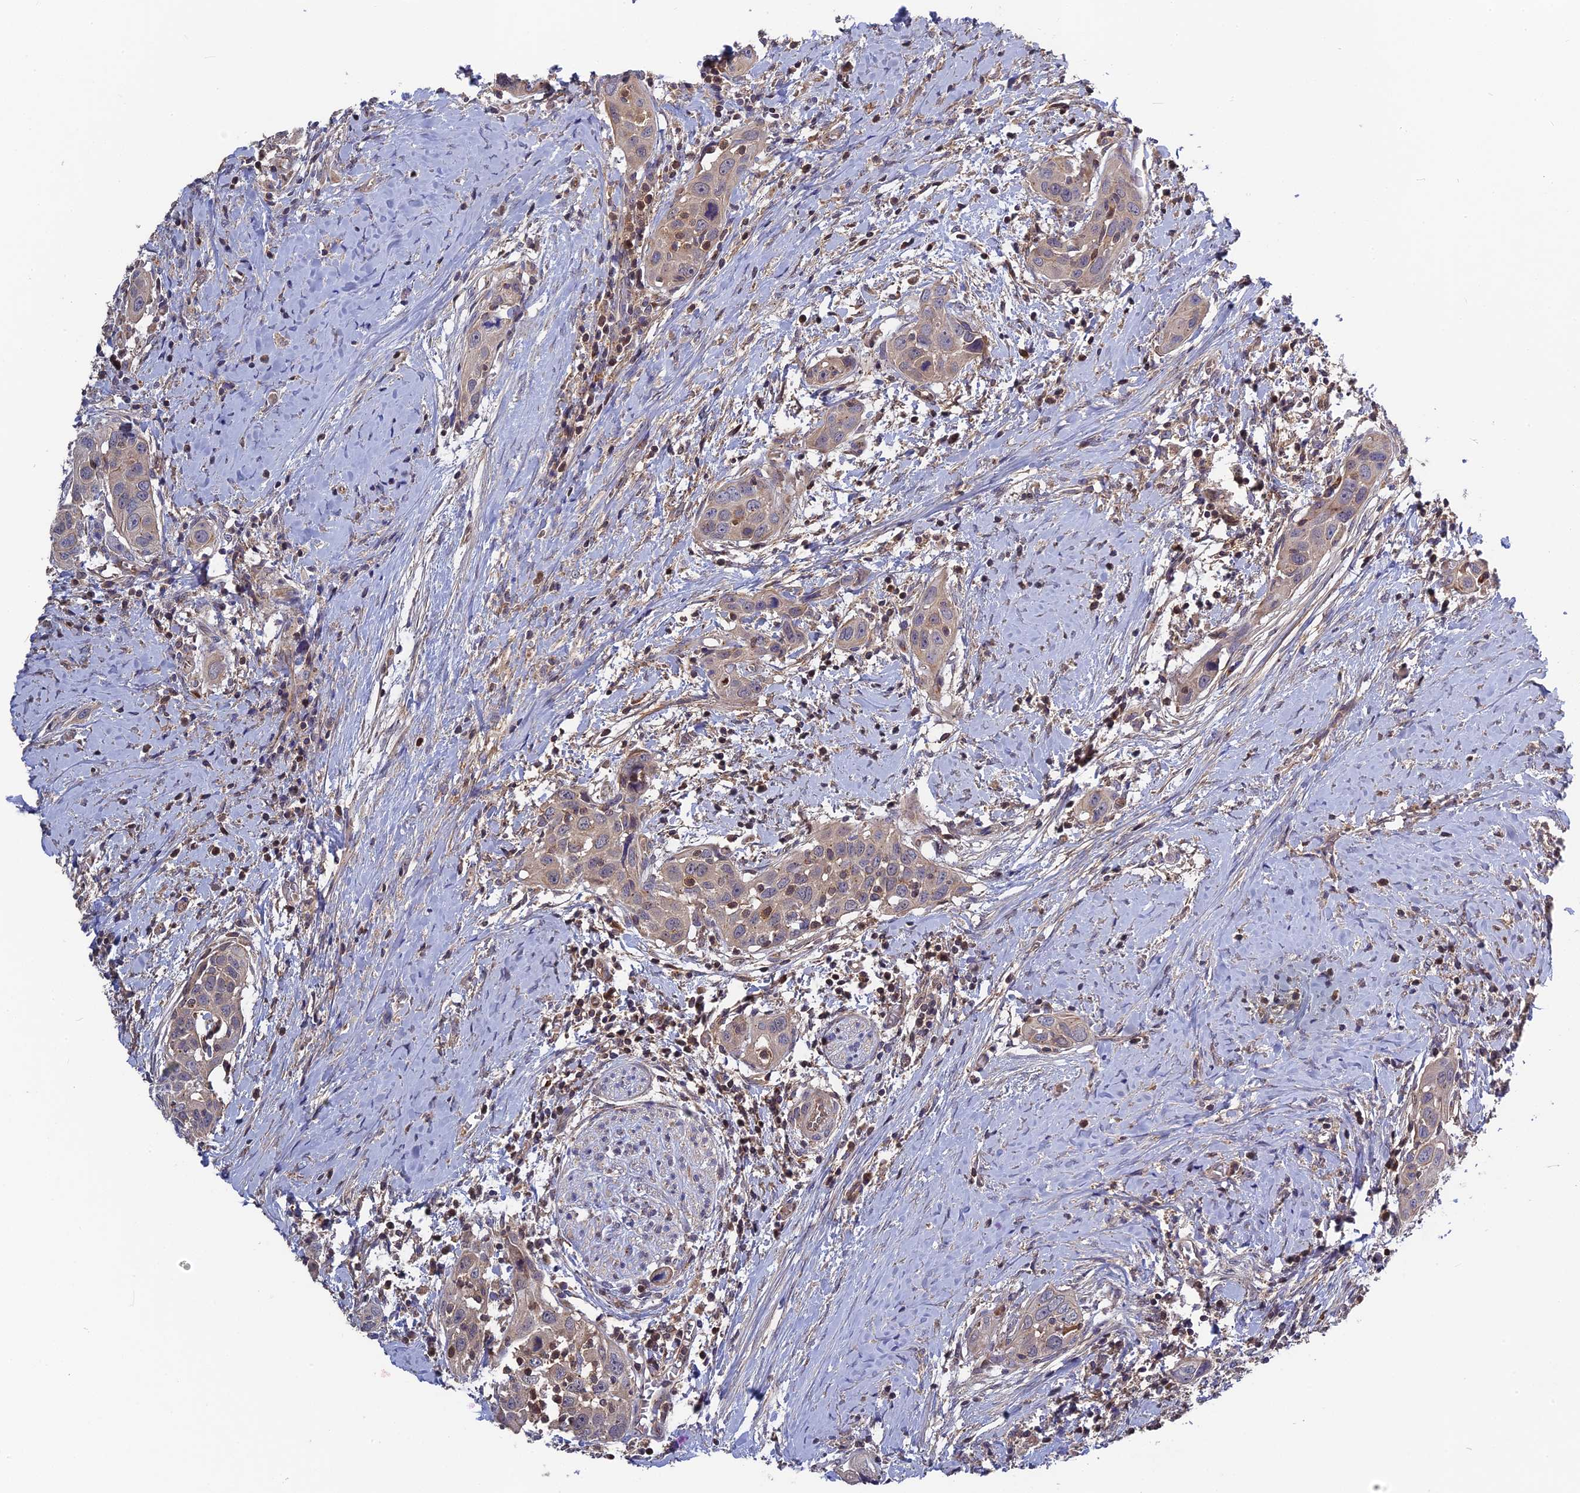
{"staining": {"intensity": "negative", "quantity": "none", "location": "none"}, "tissue": "head and neck cancer", "cell_type": "Tumor cells", "image_type": "cancer", "snomed": [{"axis": "morphology", "description": "Squamous cell carcinoma, NOS"}, {"axis": "topography", "description": "Oral tissue"}, {"axis": "topography", "description": "Head-Neck"}], "caption": "Head and neck cancer (squamous cell carcinoma) was stained to show a protein in brown. There is no significant staining in tumor cells. Brightfield microscopy of IHC stained with DAB (brown) and hematoxylin (blue), captured at high magnification.", "gene": "RPIA", "patient": {"sex": "female", "age": 50}}